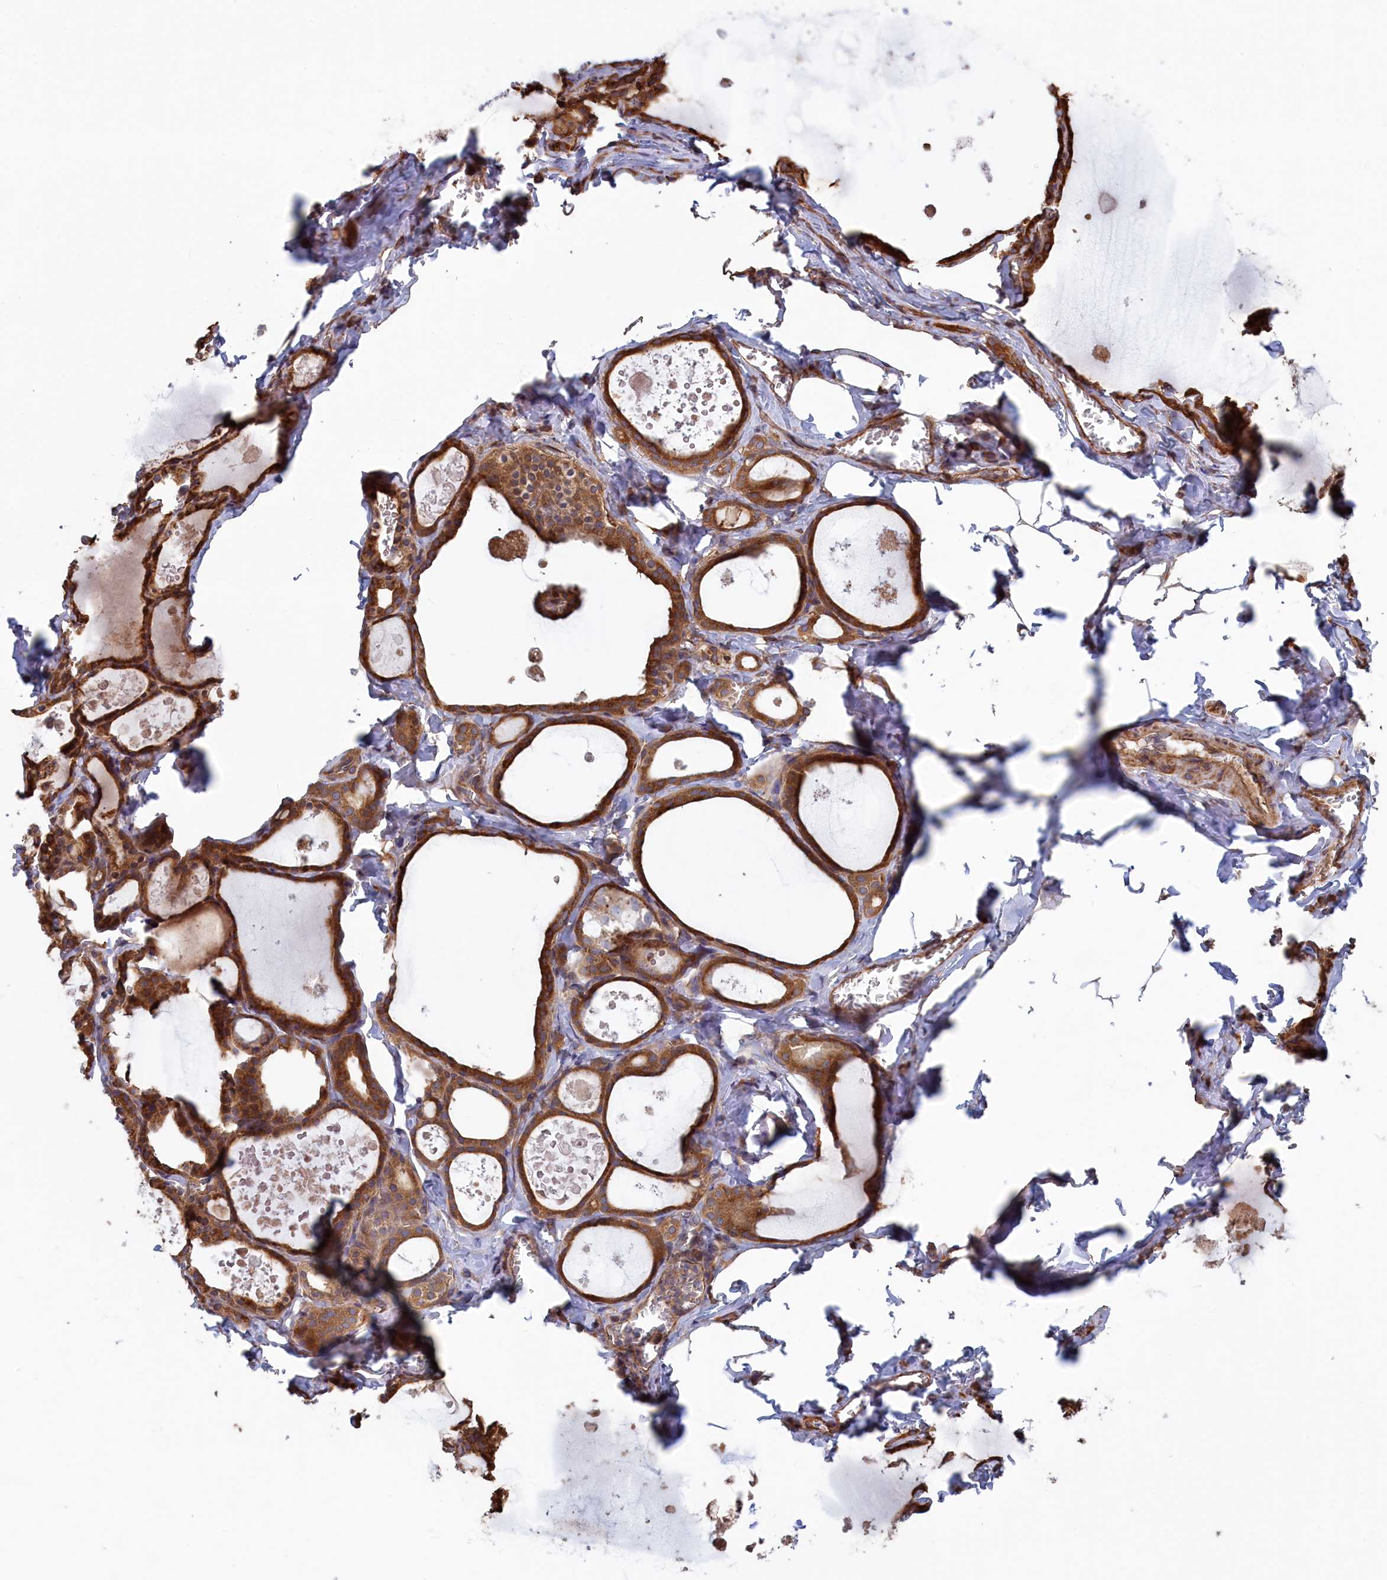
{"staining": {"intensity": "strong", "quantity": ">75%", "location": "cytoplasmic/membranous"}, "tissue": "thyroid gland", "cell_type": "Glandular cells", "image_type": "normal", "snomed": [{"axis": "morphology", "description": "Normal tissue, NOS"}, {"axis": "topography", "description": "Thyroid gland"}], "caption": "Thyroid gland stained with a brown dye exhibits strong cytoplasmic/membranous positive positivity in about >75% of glandular cells.", "gene": "RILPL1", "patient": {"sex": "male", "age": 56}}